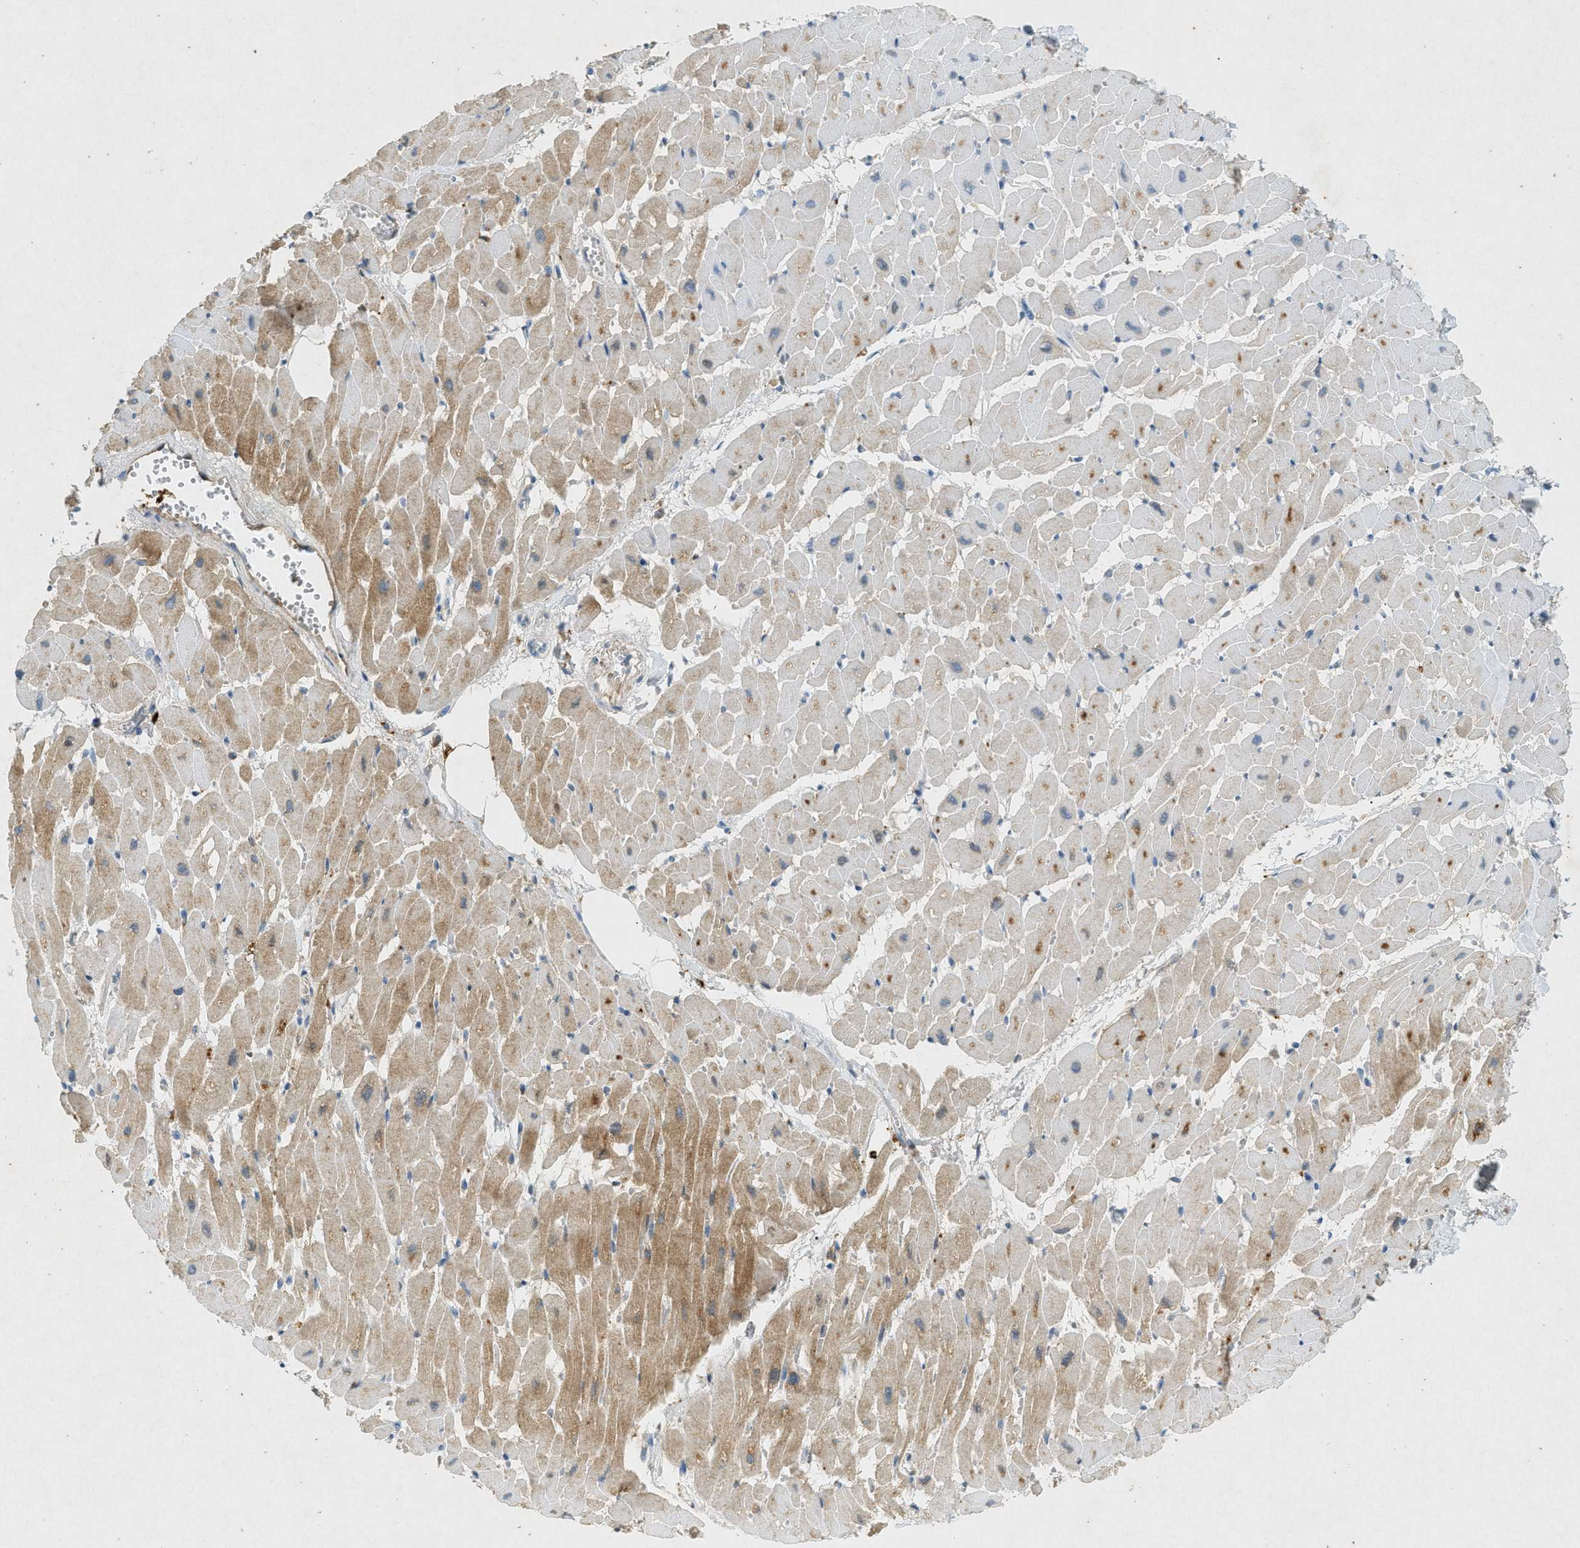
{"staining": {"intensity": "moderate", "quantity": "25%-75%", "location": "cytoplasmic/membranous"}, "tissue": "heart muscle", "cell_type": "Cardiomyocytes", "image_type": "normal", "snomed": [{"axis": "morphology", "description": "Normal tissue, NOS"}, {"axis": "topography", "description": "Heart"}], "caption": "Immunohistochemical staining of benign human heart muscle reveals moderate cytoplasmic/membranous protein staining in about 25%-75% of cardiomyocytes. The staining was performed using DAB (3,3'-diaminobenzidine), with brown indicating positive protein expression. Nuclei are stained blue with hematoxylin.", "gene": "F2", "patient": {"sex": "female", "age": 19}}